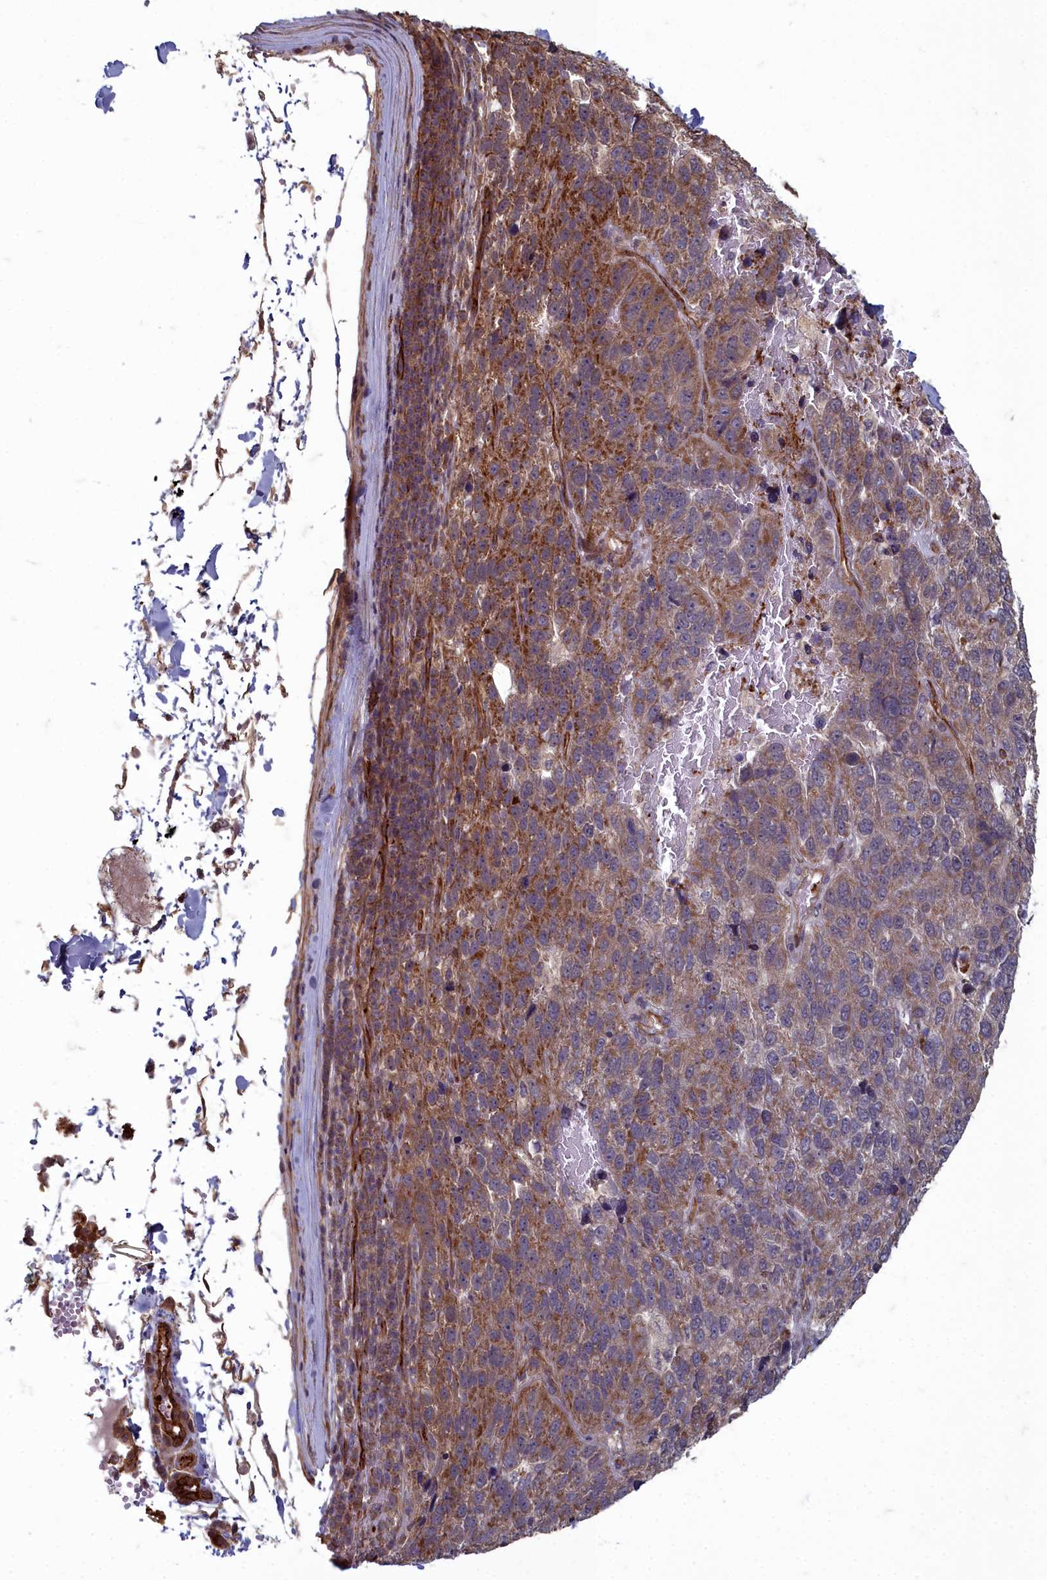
{"staining": {"intensity": "moderate", "quantity": "<25%", "location": "cytoplasmic/membranous"}, "tissue": "pancreatic cancer", "cell_type": "Tumor cells", "image_type": "cancer", "snomed": [{"axis": "morphology", "description": "Adenocarcinoma, NOS"}, {"axis": "topography", "description": "Pancreas"}], "caption": "About <25% of tumor cells in pancreatic cancer reveal moderate cytoplasmic/membranous protein staining as visualized by brown immunohistochemical staining.", "gene": "TSPYL4", "patient": {"sex": "female", "age": 61}}